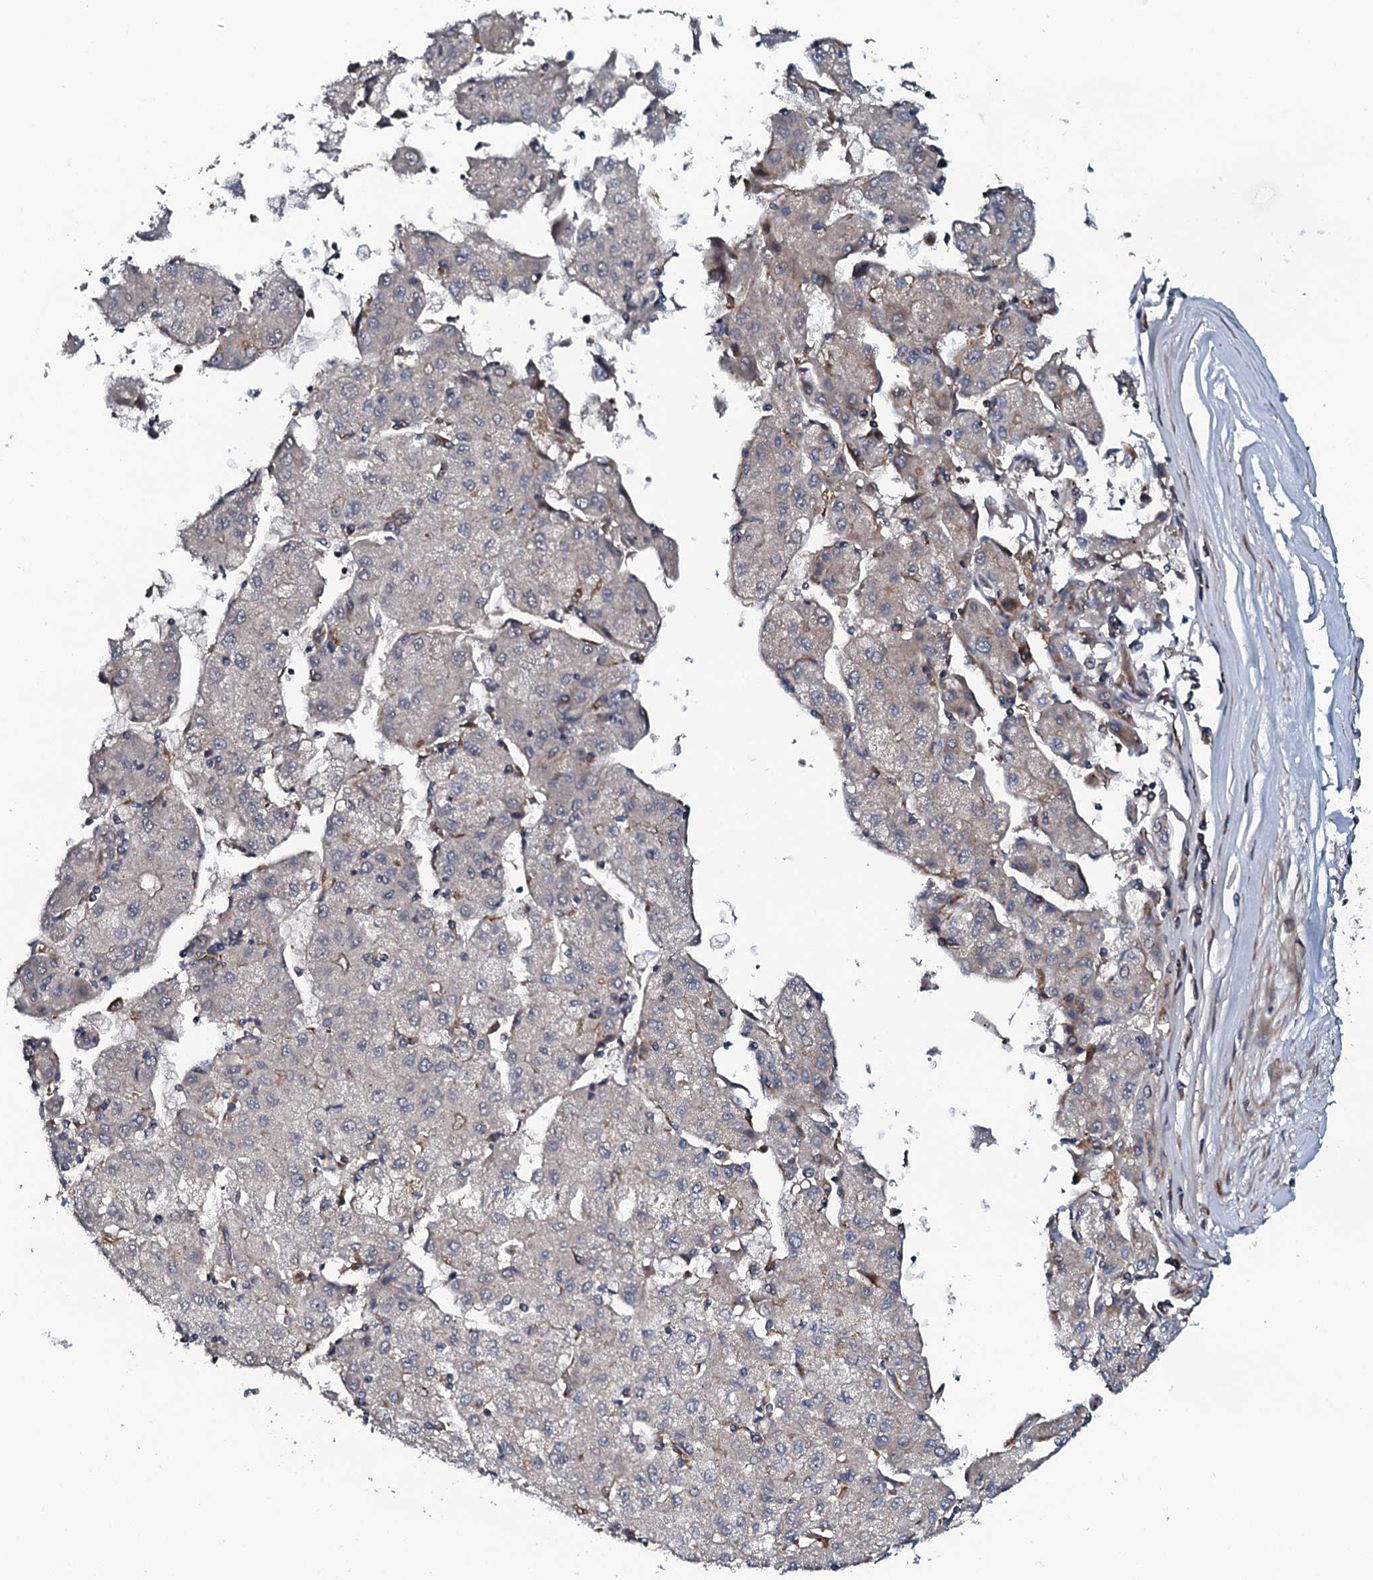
{"staining": {"intensity": "weak", "quantity": "<25%", "location": "cytoplasmic/membranous"}, "tissue": "liver cancer", "cell_type": "Tumor cells", "image_type": "cancer", "snomed": [{"axis": "morphology", "description": "Carcinoma, Hepatocellular, NOS"}, {"axis": "topography", "description": "Liver"}], "caption": "An image of human liver cancer is negative for staining in tumor cells.", "gene": "VAMP8", "patient": {"sex": "male", "age": 72}}